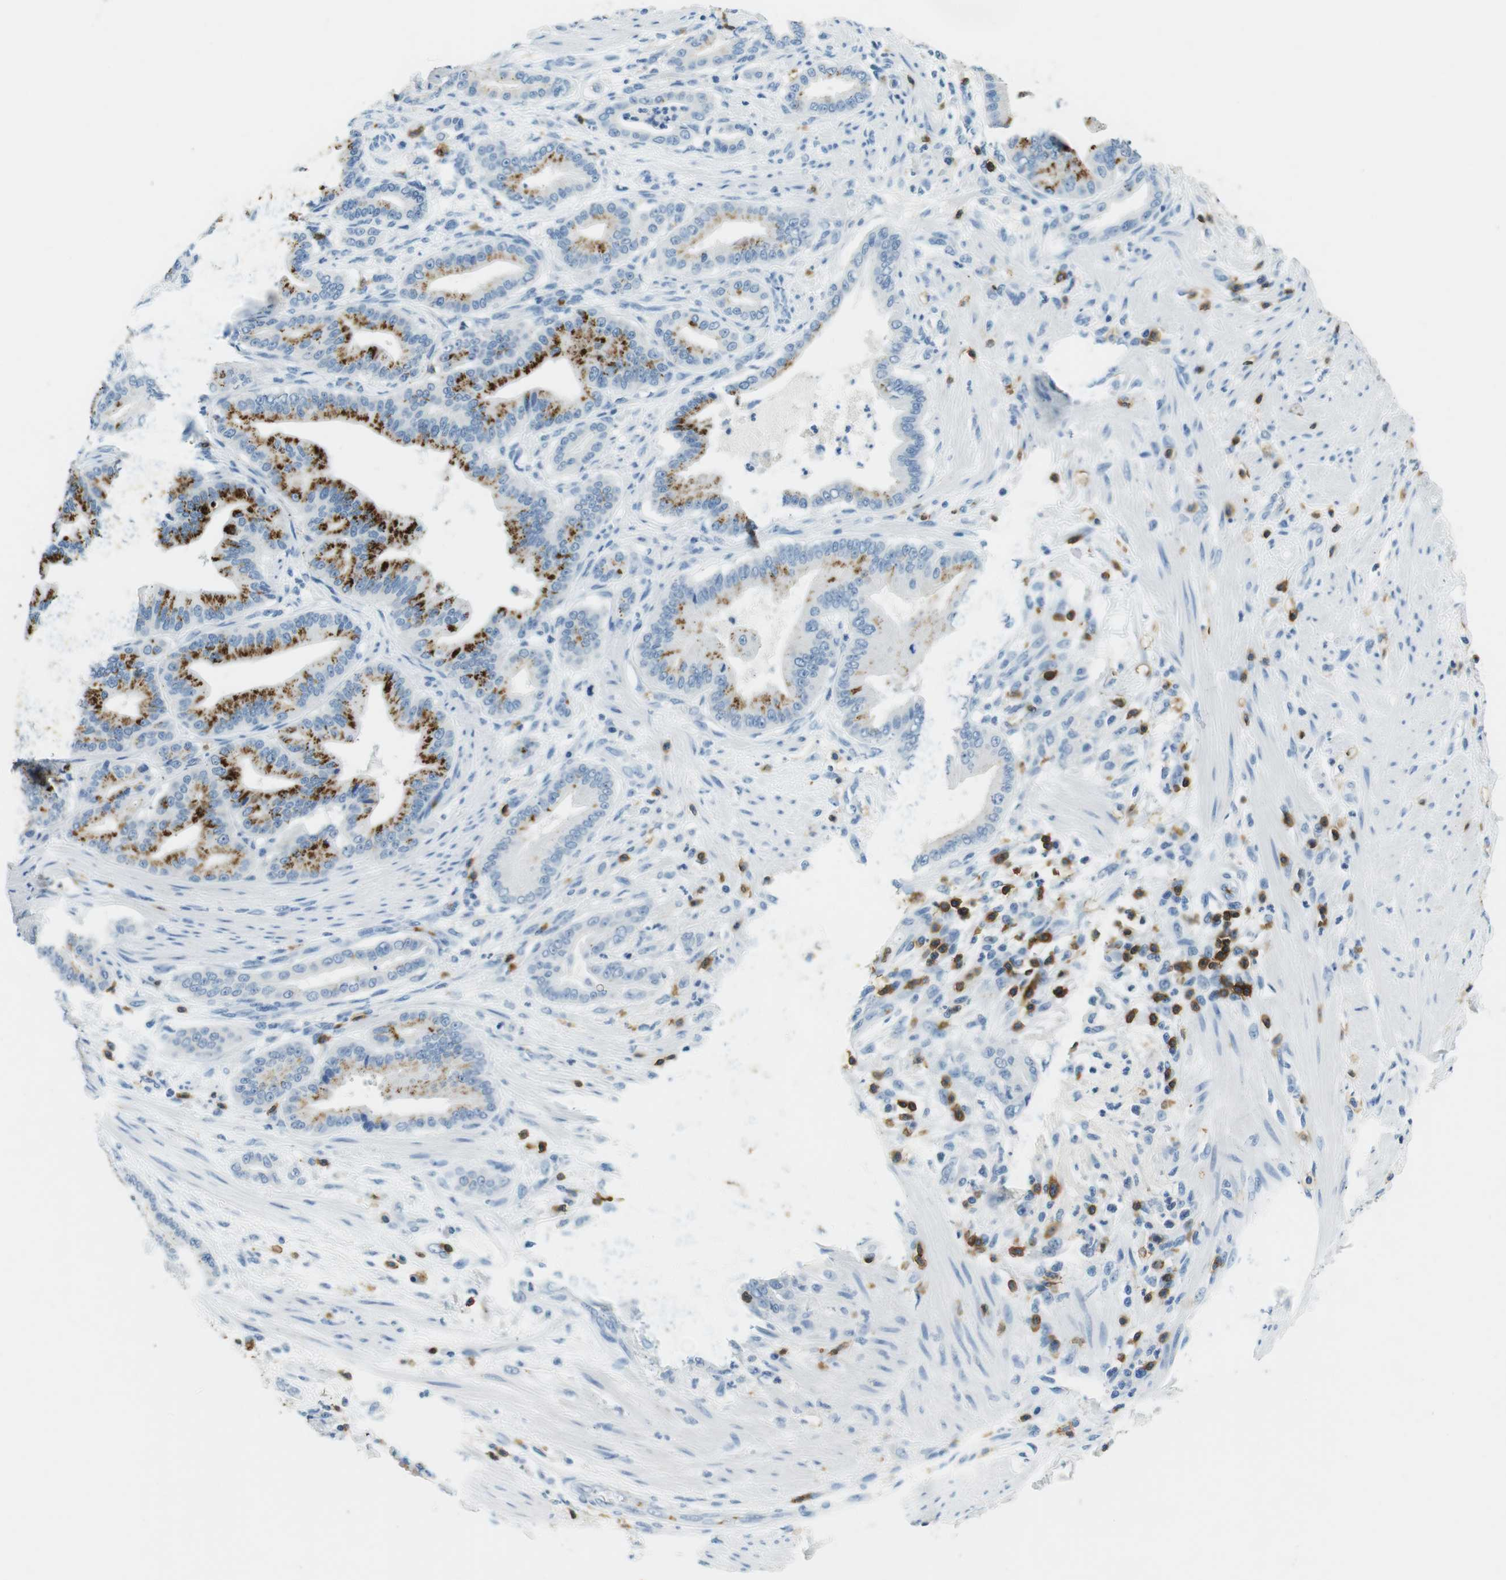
{"staining": {"intensity": "strong", "quantity": "25%-75%", "location": "cytoplasmic/membranous"}, "tissue": "pancreatic cancer", "cell_type": "Tumor cells", "image_type": "cancer", "snomed": [{"axis": "morphology", "description": "Normal tissue, NOS"}, {"axis": "morphology", "description": "Adenocarcinoma, NOS"}, {"axis": "topography", "description": "Pancreas"}], "caption": "Immunohistochemical staining of pancreatic adenocarcinoma demonstrates strong cytoplasmic/membranous protein positivity in approximately 25%-75% of tumor cells. (Brightfield microscopy of DAB IHC at high magnification).", "gene": "LAT", "patient": {"sex": "male", "age": 63}}